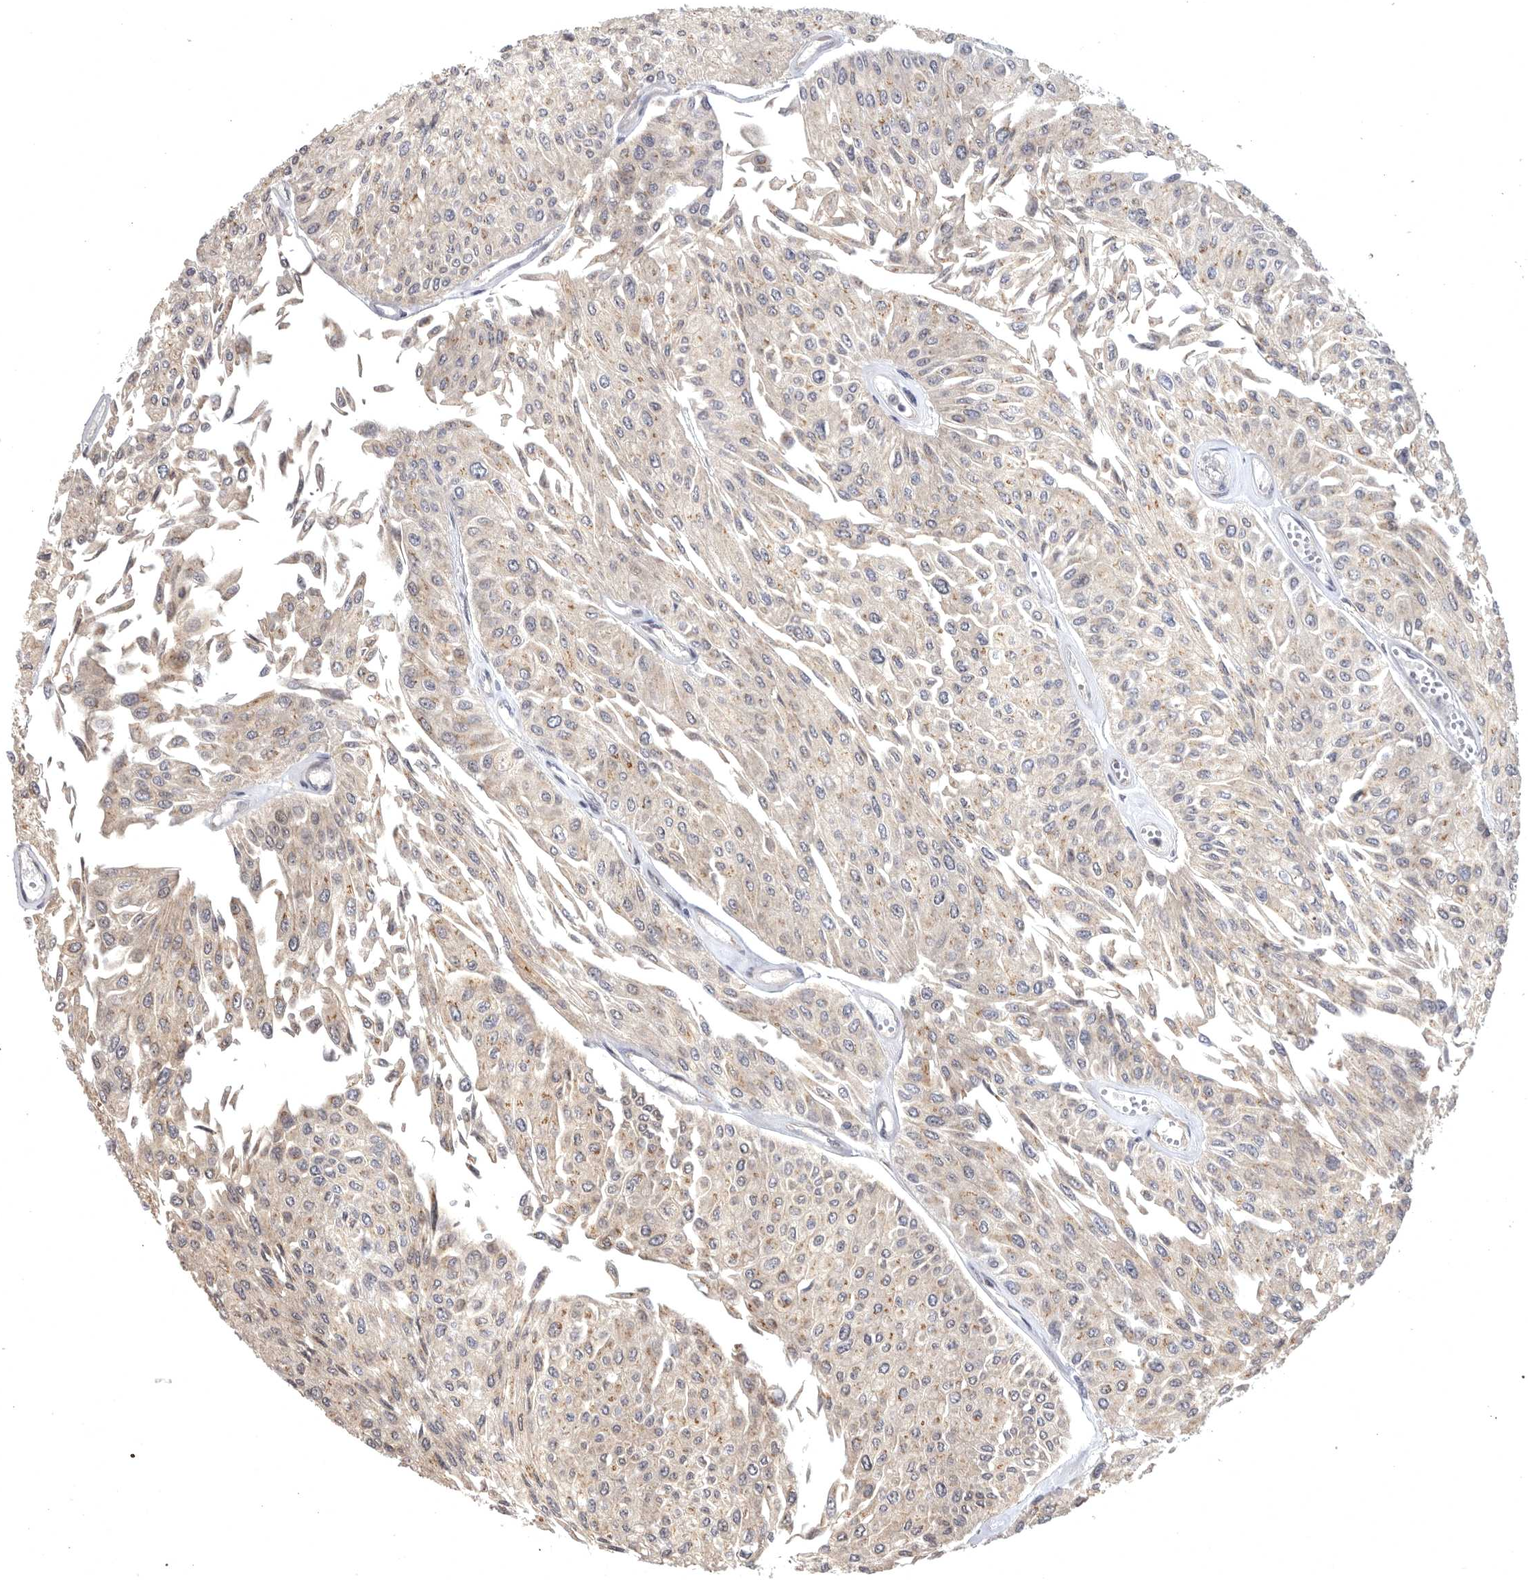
{"staining": {"intensity": "weak", "quantity": "25%-75%", "location": "cytoplasmic/membranous"}, "tissue": "urothelial cancer", "cell_type": "Tumor cells", "image_type": "cancer", "snomed": [{"axis": "morphology", "description": "Urothelial carcinoma, Low grade"}, {"axis": "topography", "description": "Urinary bladder"}], "caption": "Urothelial cancer stained with DAB immunohistochemistry (IHC) shows low levels of weak cytoplasmic/membranous expression in approximately 25%-75% of tumor cells.", "gene": "MAN2A1", "patient": {"sex": "male", "age": 67}}